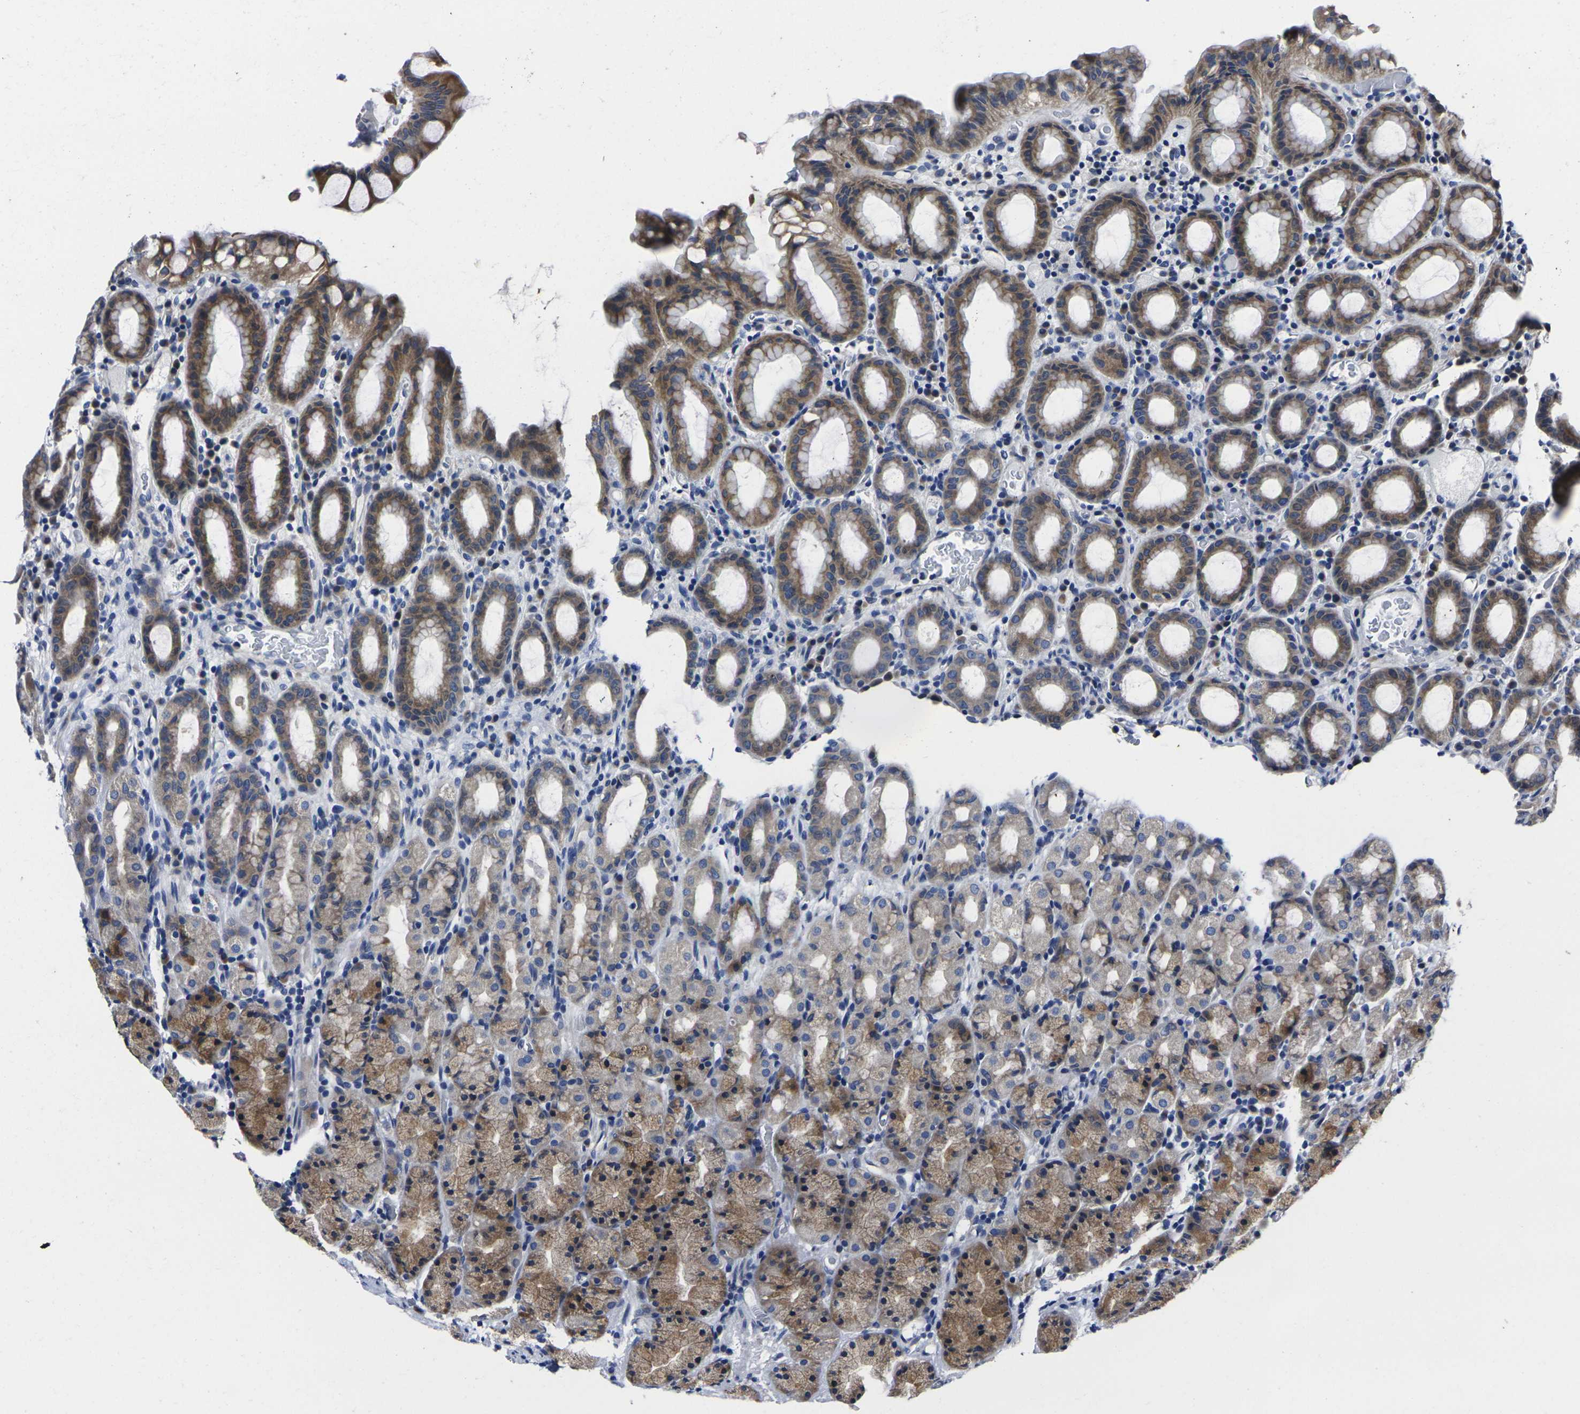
{"staining": {"intensity": "moderate", "quantity": "25%-75%", "location": "cytoplasmic/membranous"}, "tissue": "stomach", "cell_type": "Glandular cells", "image_type": "normal", "snomed": [{"axis": "morphology", "description": "Normal tissue, NOS"}, {"axis": "topography", "description": "Stomach, upper"}], "caption": "A medium amount of moderate cytoplasmic/membranous positivity is appreciated in approximately 25%-75% of glandular cells in normal stomach.", "gene": "CYP2C8", "patient": {"sex": "male", "age": 68}}